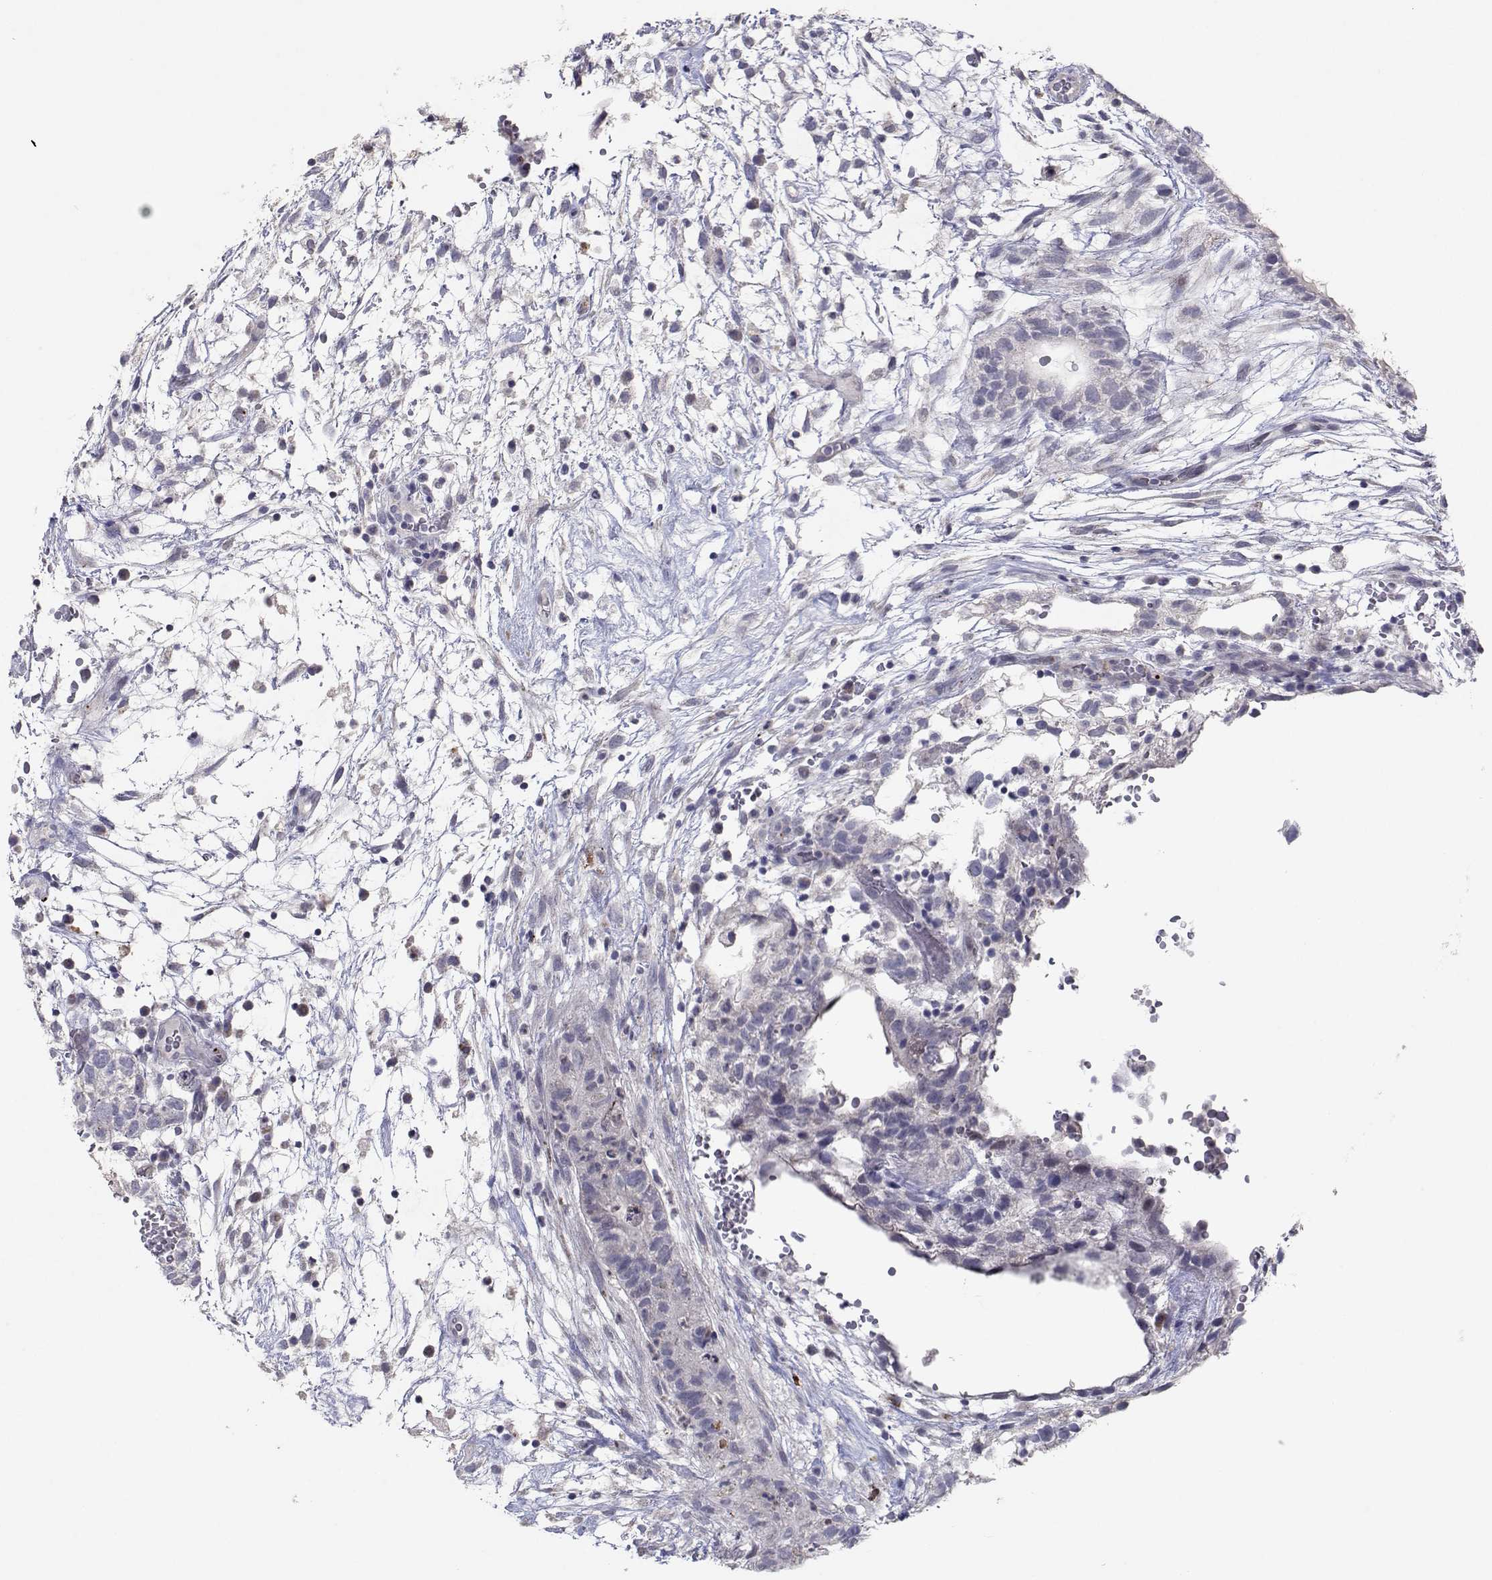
{"staining": {"intensity": "negative", "quantity": "none", "location": "none"}, "tissue": "testis cancer", "cell_type": "Tumor cells", "image_type": "cancer", "snomed": [{"axis": "morphology", "description": "Normal tissue, NOS"}, {"axis": "morphology", "description": "Carcinoma, Embryonal, NOS"}, {"axis": "topography", "description": "Testis"}], "caption": "The immunohistochemistry image has no significant expression in tumor cells of embryonal carcinoma (testis) tissue.", "gene": "RBPJL", "patient": {"sex": "male", "age": 32}}